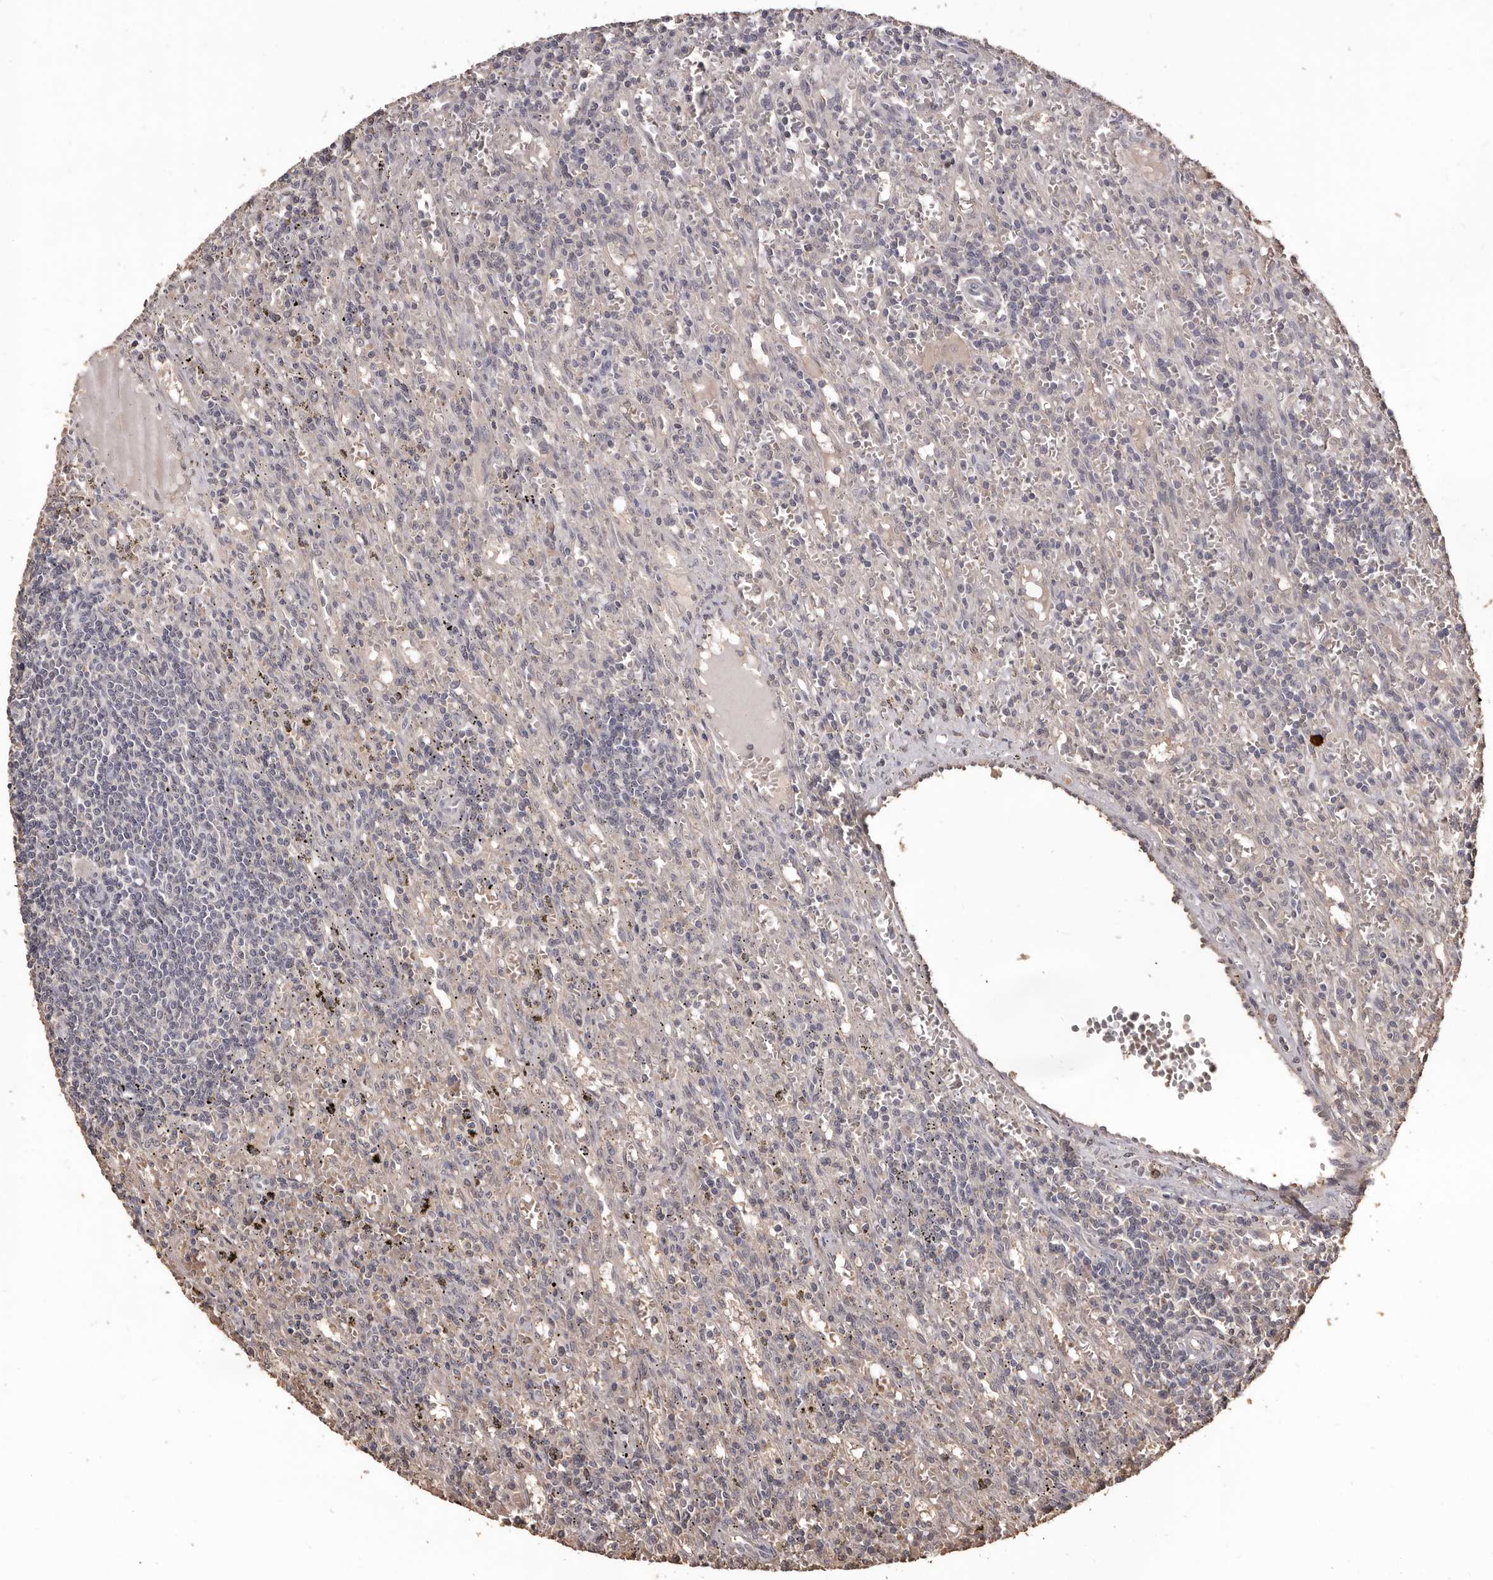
{"staining": {"intensity": "negative", "quantity": "none", "location": "none"}, "tissue": "lymphoma", "cell_type": "Tumor cells", "image_type": "cancer", "snomed": [{"axis": "morphology", "description": "Malignant lymphoma, non-Hodgkin's type, Low grade"}, {"axis": "topography", "description": "Spleen"}], "caption": "IHC histopathology image of human low-grade malignant lymphoma, non-Hodgkin's type stained for a protein (brown), which reveals no staining in tumor cells.", "gene": "INAVA", "patient": {"sex": "male", "age": 76}}